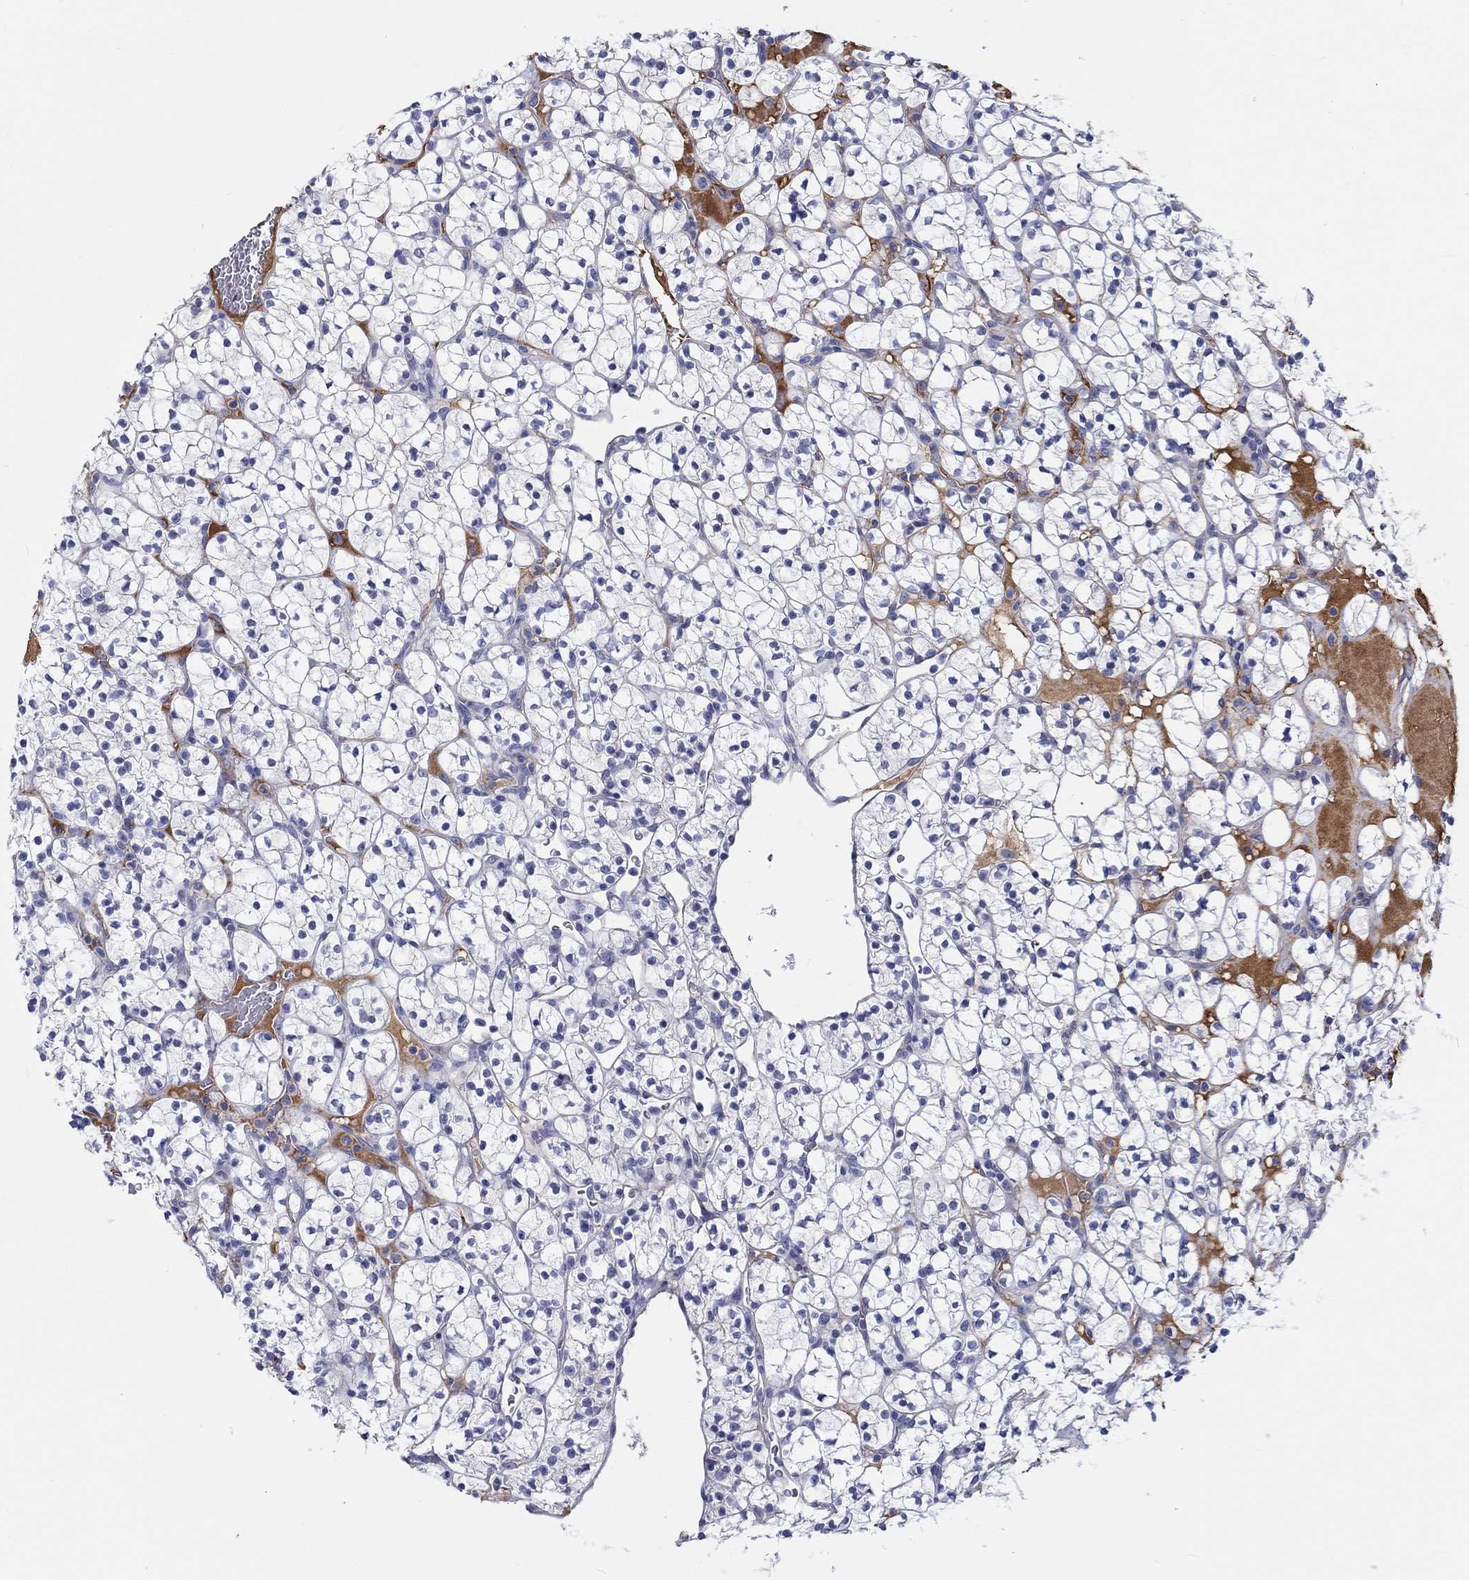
{"staining": {"intensity": "negative", "quantity": "none", "location": "none"}, "tissue": "renal cancer", "cell_type": "Tumor cells", "image_type": "cancer", "snomed": [{"axis": "morphology", "description": "Adenocarcinoma, NOS"}, {"axis": "topography", "description": "Kidney"}], "caption": "A high-resolution image shows IHC staining of adenocarcinoma (renal), which reveals no significant staining in tumor cells.", "gene": "CDY2B", "patient": {"sex": "female", "age": 89}}